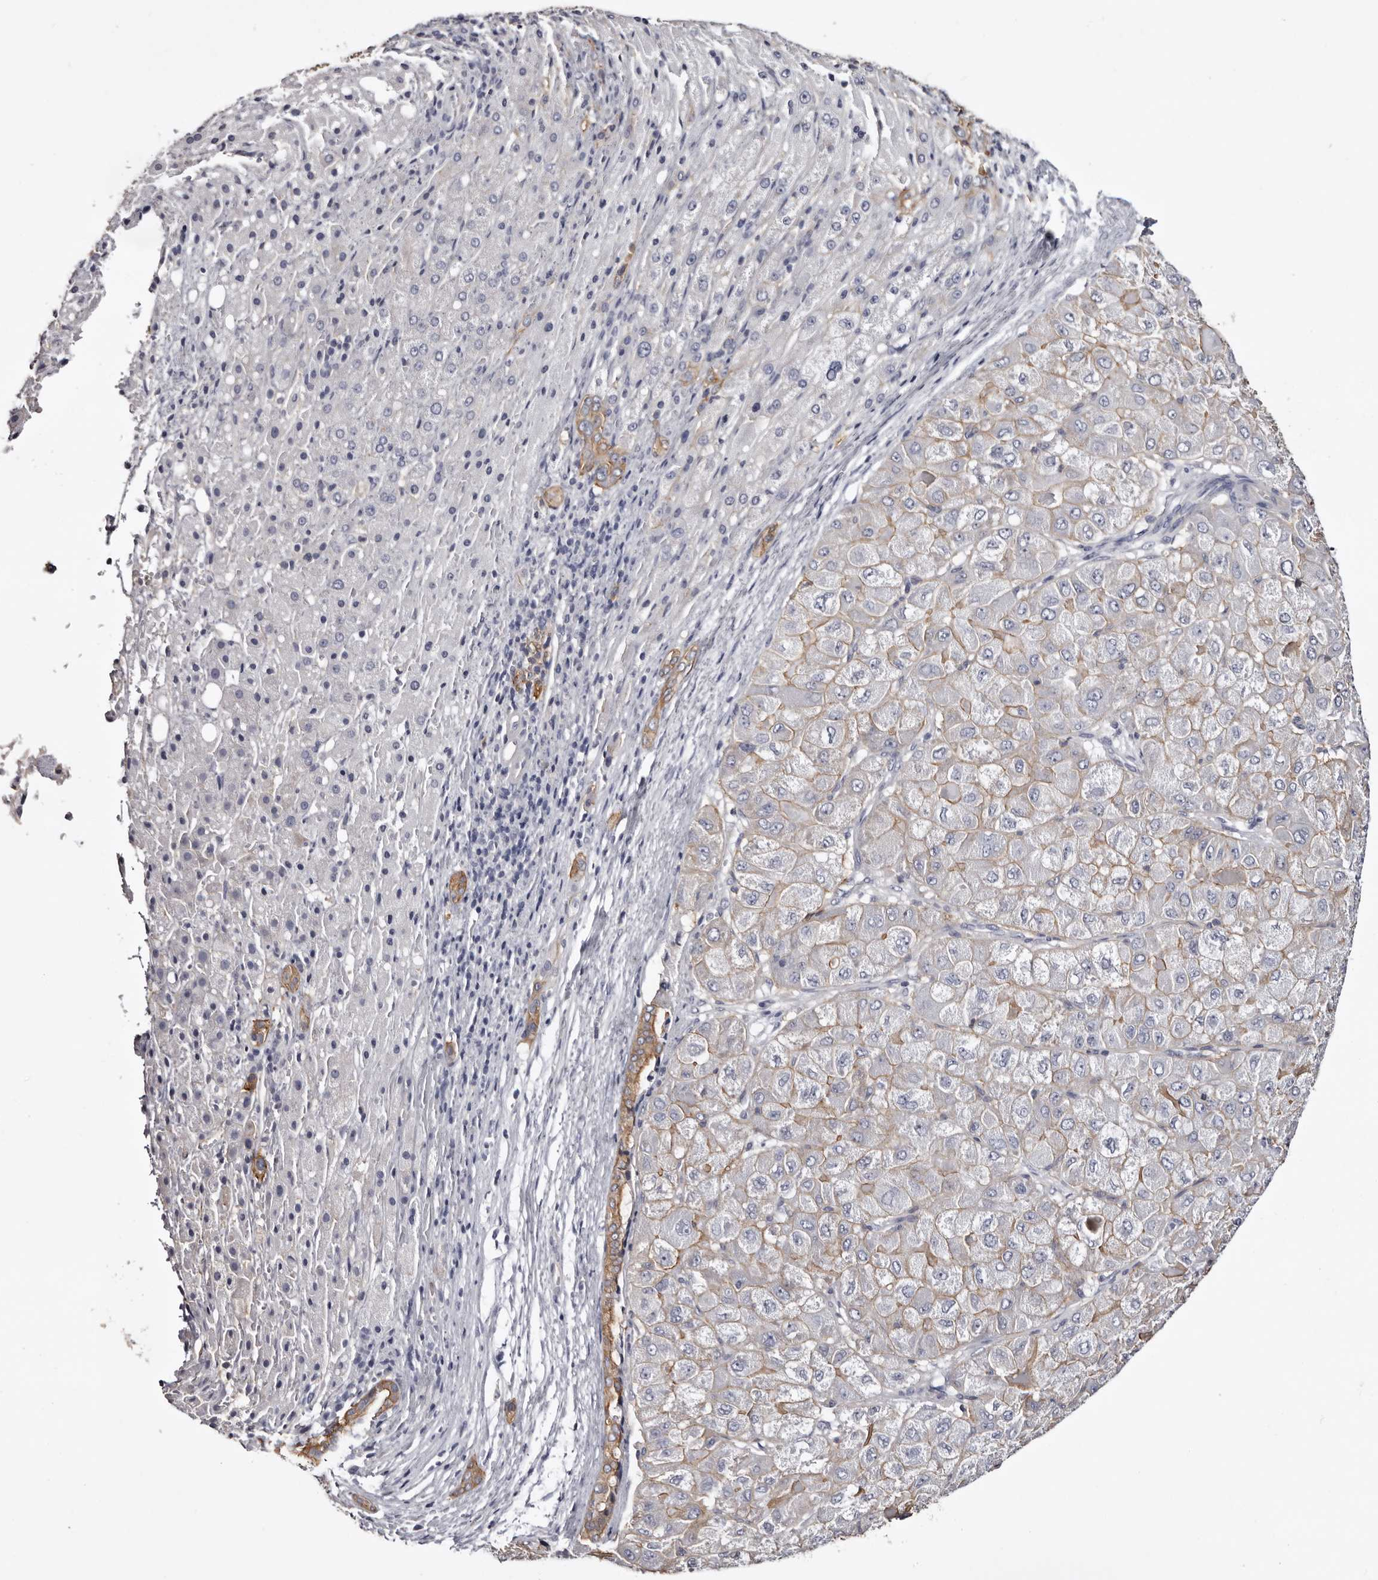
{"staining": {"intensity": "moderate", "quantity": "<25%", "location": "cytoplasmic/membranous"}, "tissue": "liver cancer", "cell_type": "Tumor cells", "image_type": "cancer", "snomed": [{"axis": "morphology", "description": "Carcinoma, Hepatocellular, NOS"}, {"axis": "topography", "description": "Liver"}], "caption": "High-power microscopy captured an immunohistochemistry (IHC) histopathology image of liver hepatocellular carcinoma, revealing moderate cytoplasmic/membranous expression in approximately <25% of tumor cells.", "gene": "LAD1", "patient": {"sex": "male", "age": 80}}